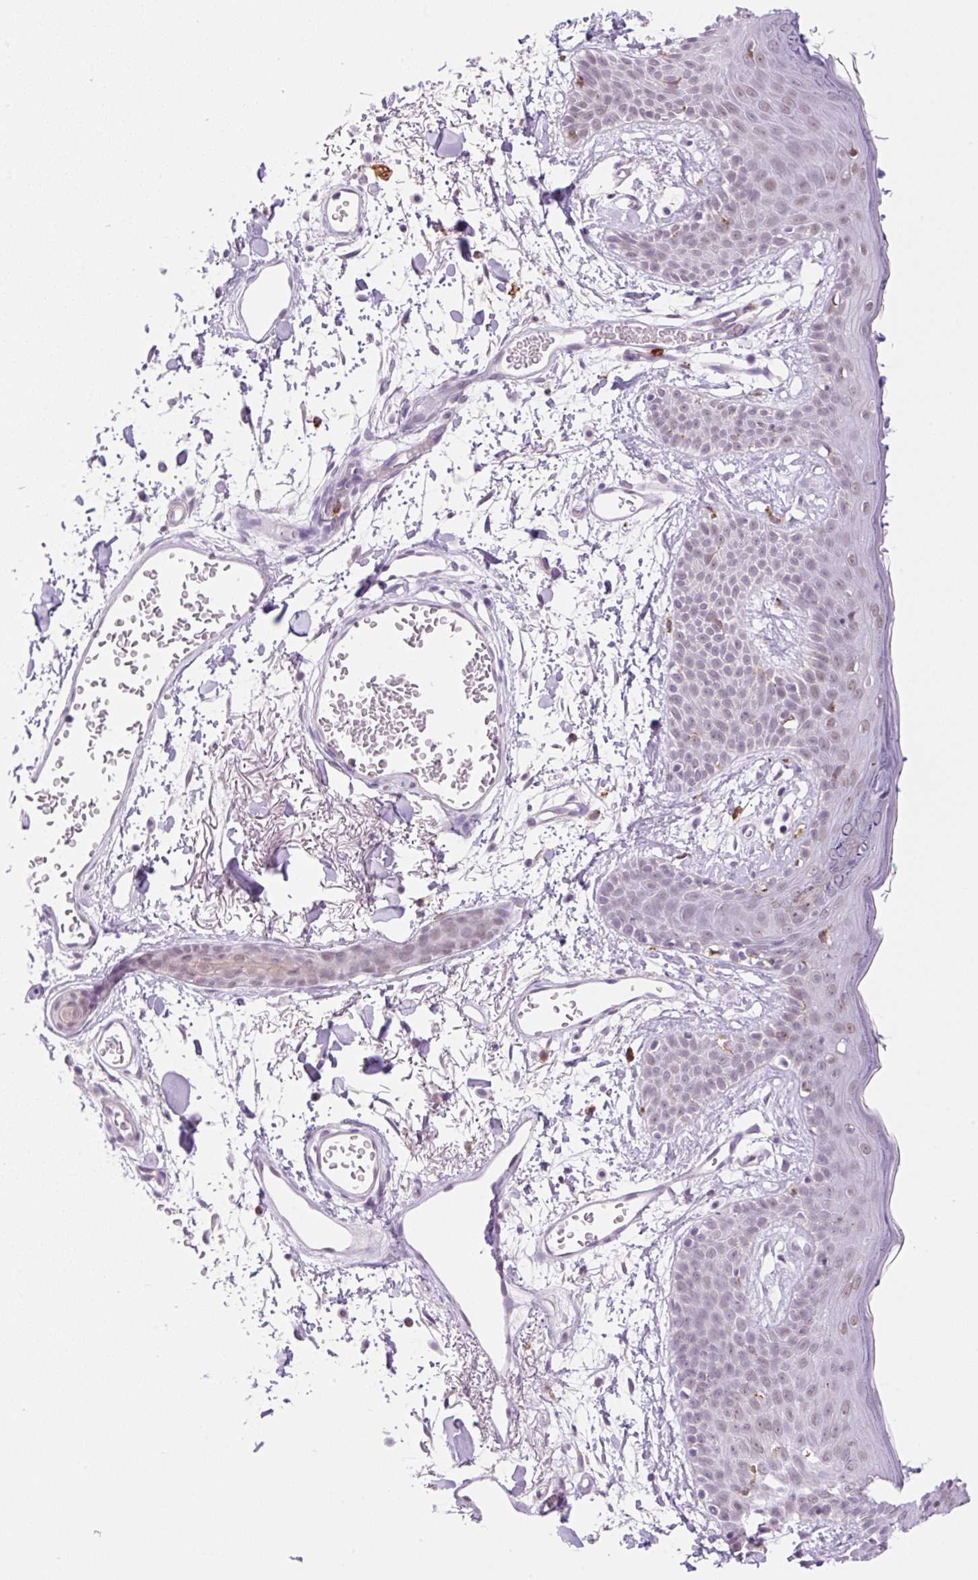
{"staining": {"intensity": "negative", "quantity": "none", "location": "none"}, "tissue": "skin", "cell_type": "Fibroblasts", "image_type": "normal", "snomed": [{"axis": "morphology", "description": "Normal tissue, NOS"}, {"axis": "topography", "description": "Skin"}], "caption": "High magnification brightfield microscopy of benign skin stained with DAB (brown) and counterstained with hematoxylin (blue): fibroblasts show no significant staining.", "gene": "PALM3", "patient": {"sex": "male", "age": 79}}